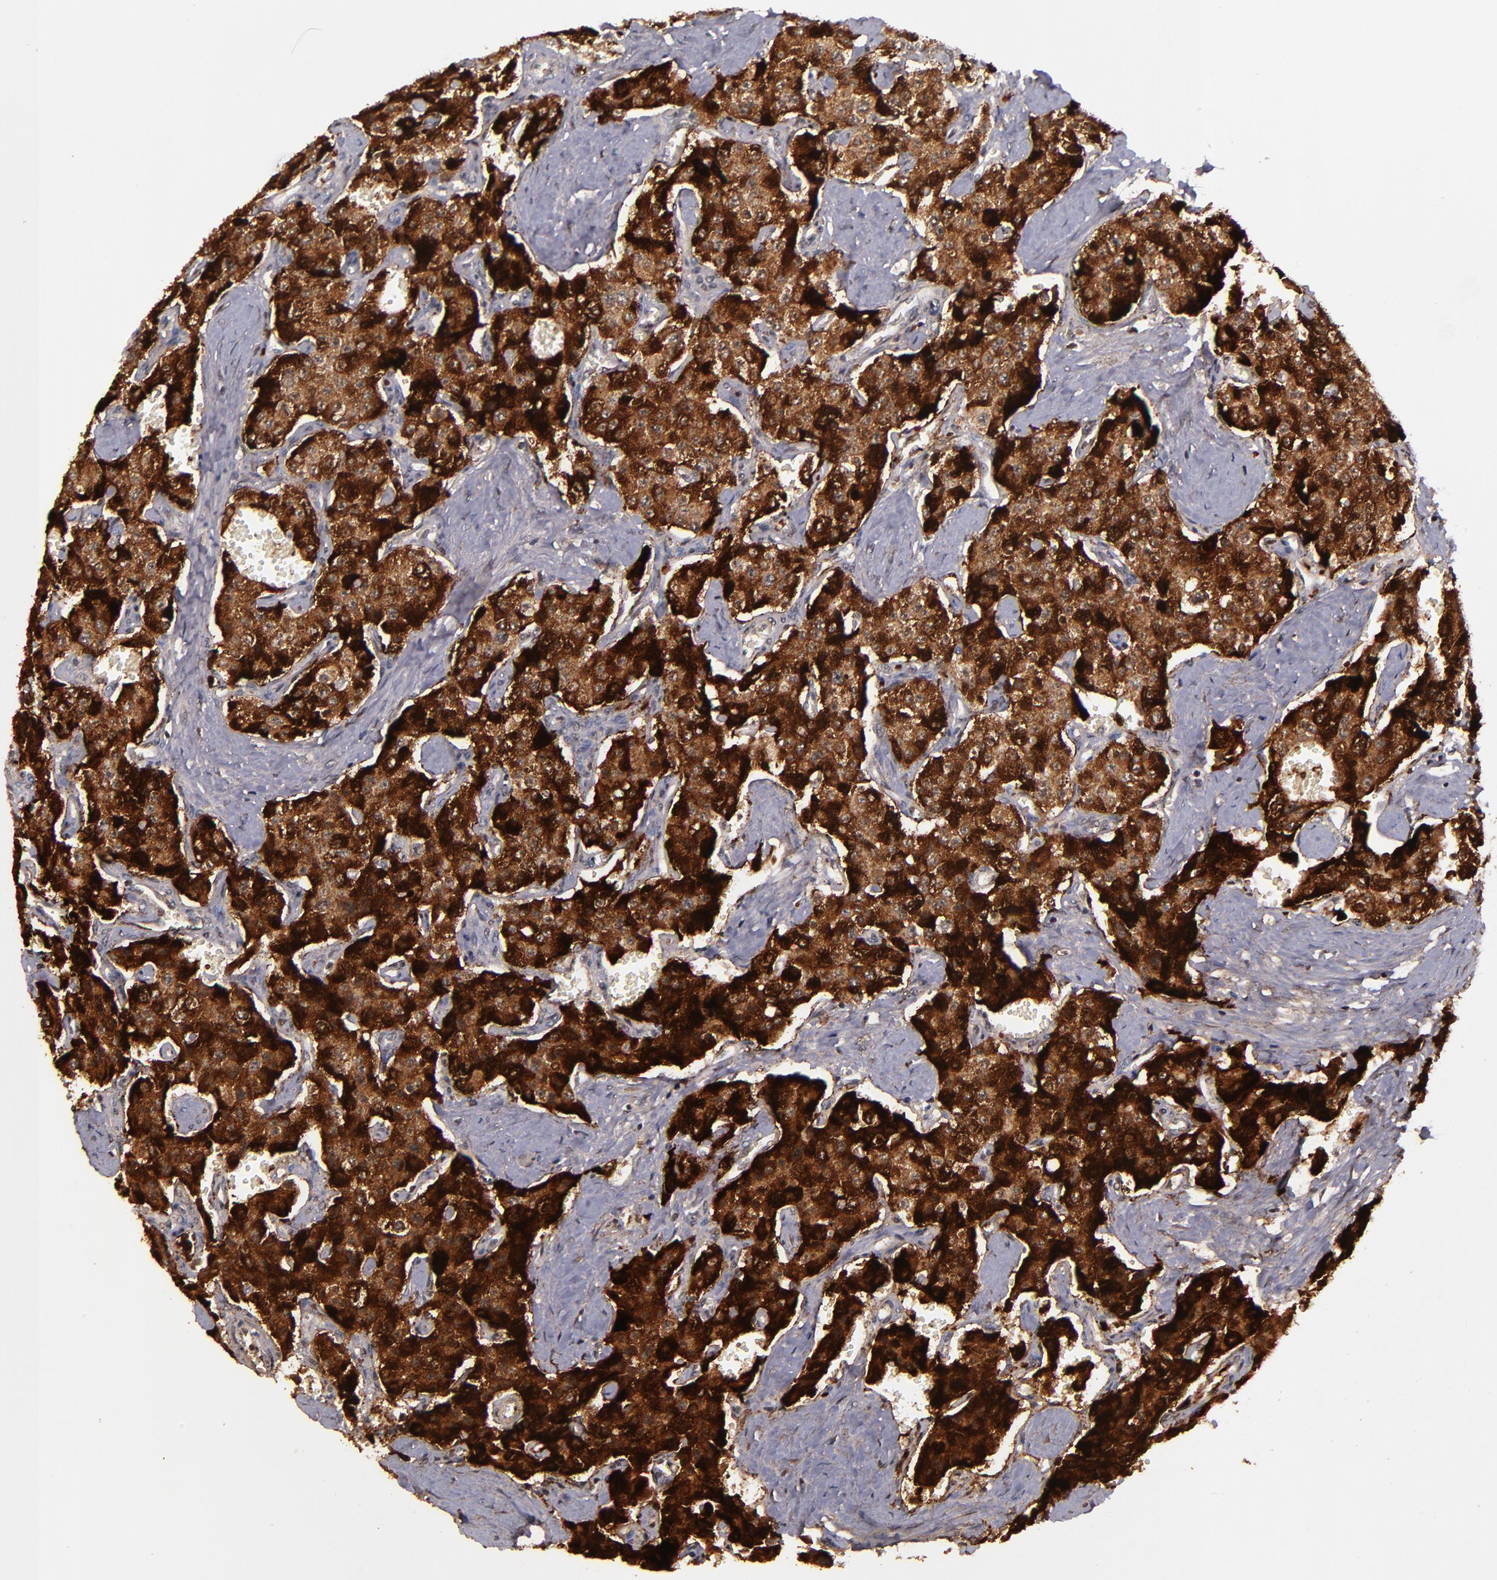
{"staining": {"intensity": "strong", "quantity": ">75%", "location": "cytoplasmic/membranous"}, "tissue": "carcinoid", "cell_type": "Tumor cells", "image_type": "cancer", "snomed": [{"axis": "morphology", "description": "Carcinoid, malignant, NOS"}, {"axis": "topography", "description": "Small intestine"}], "caption": "Protein analysis of carcinoid tissue demonstrates strong cytoplasmic/membranous expression in approximately >75% of tumor cells.", "gene": "RIOK3", "patient": {"sex": "male", "age": 52}}